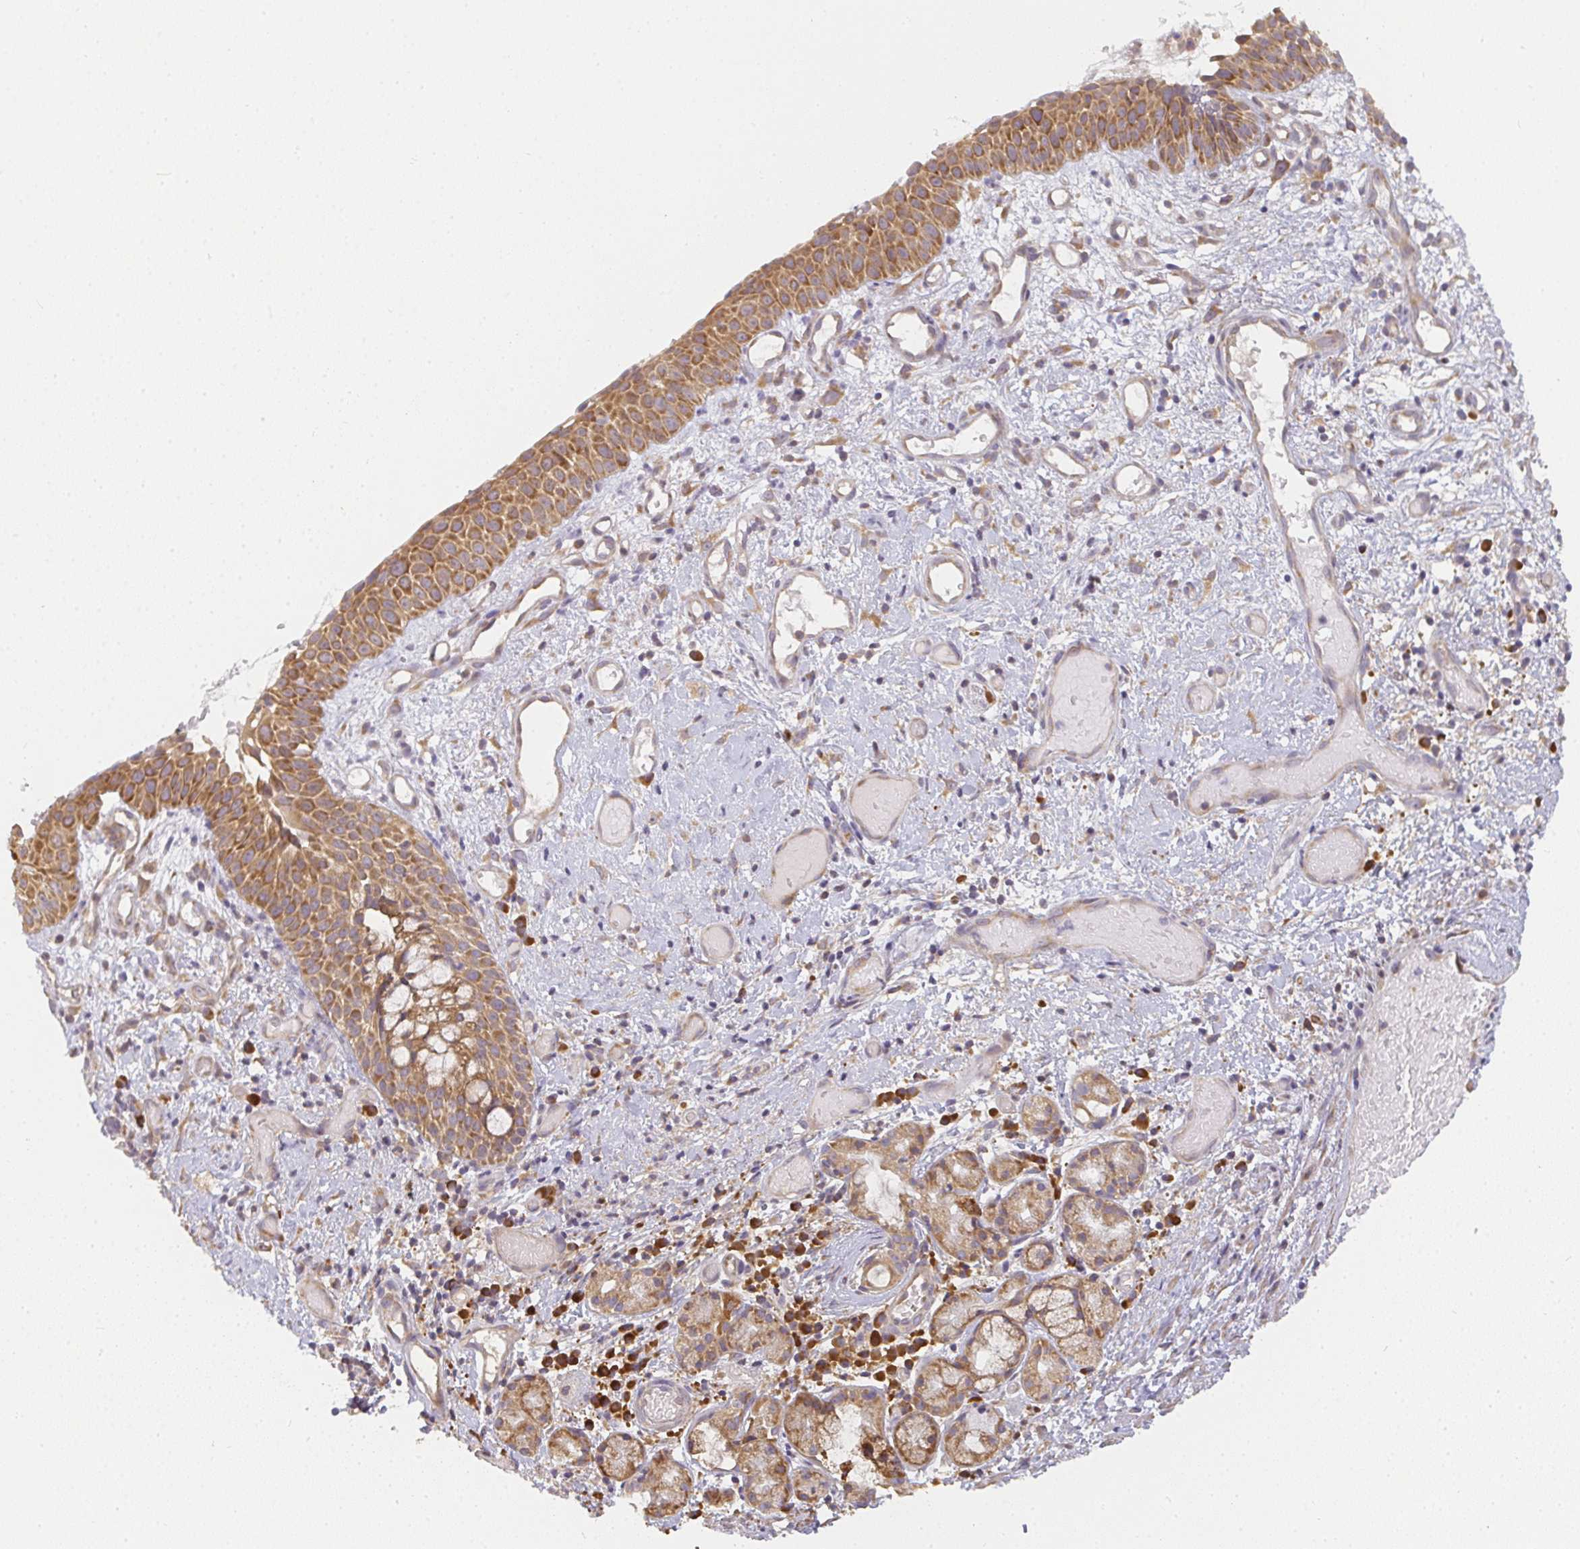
{"staining": {"intensity": "moderate", "quantity": ">75%", "location": "cytoplasmic/membranous"}, "tissue": "nasopharynx", "cell_type": "Respiratory epithelial cells", "image_type": "normal", "snomed": [{"axis": "morphology", "description": "Normal tissue, NOS"}, {"axis": "morphology", "description": "Inflammation, NOS"}, {"axis": "topography", "description": "Nasopharynx"}], "caption": "Immunohistochemical staining of benign human nasopharynx exhibits moderate cytoplasmic/membranous protein positivity in about >75% of respiratory epithelial cells.", "gene": "SLC35B3", "patient": {"sex": "male", "age": 54}}